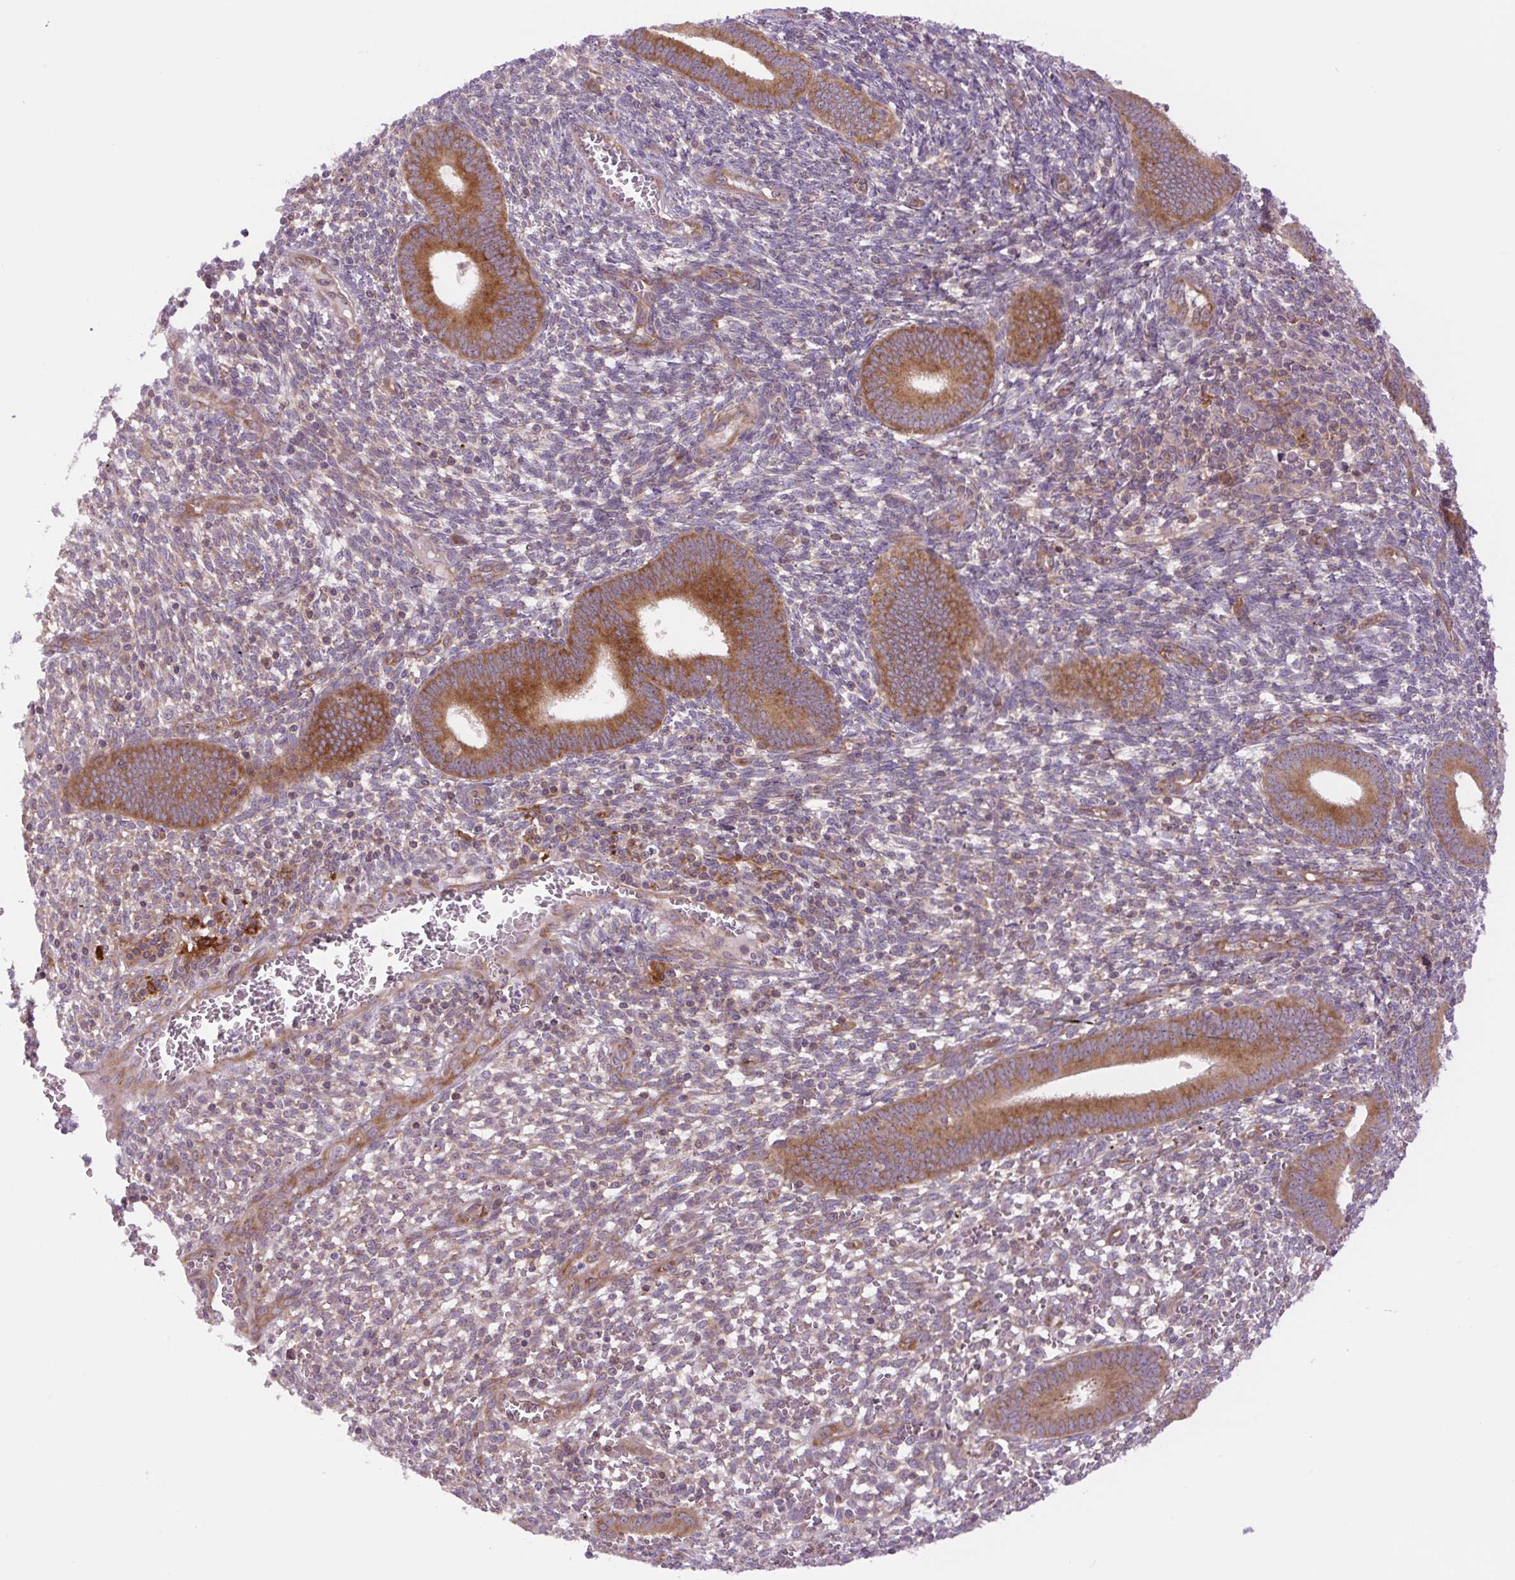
{"staining": {"intensity": "weak", "quantity": "25%-75%", "location": "cytoplasmic/membranous"}, "tissue": "endometrium", "cell_type": "Cells in endometrial stroma", "image_type": "normal", "snomed": [{"axis": "morphology", "description": "Normal tissue, NOS"}, {"axis": "topography", "description": "Endometrium"}], "caption": "Immunohistochemical staining of normal human endometrium shows low levels of weak cytoplasmic/membranous positivity in about 25%-75% of cells in endometrial stroma.", "gene": "MINK1", "patient": {"sex": "female", "age": 41}}